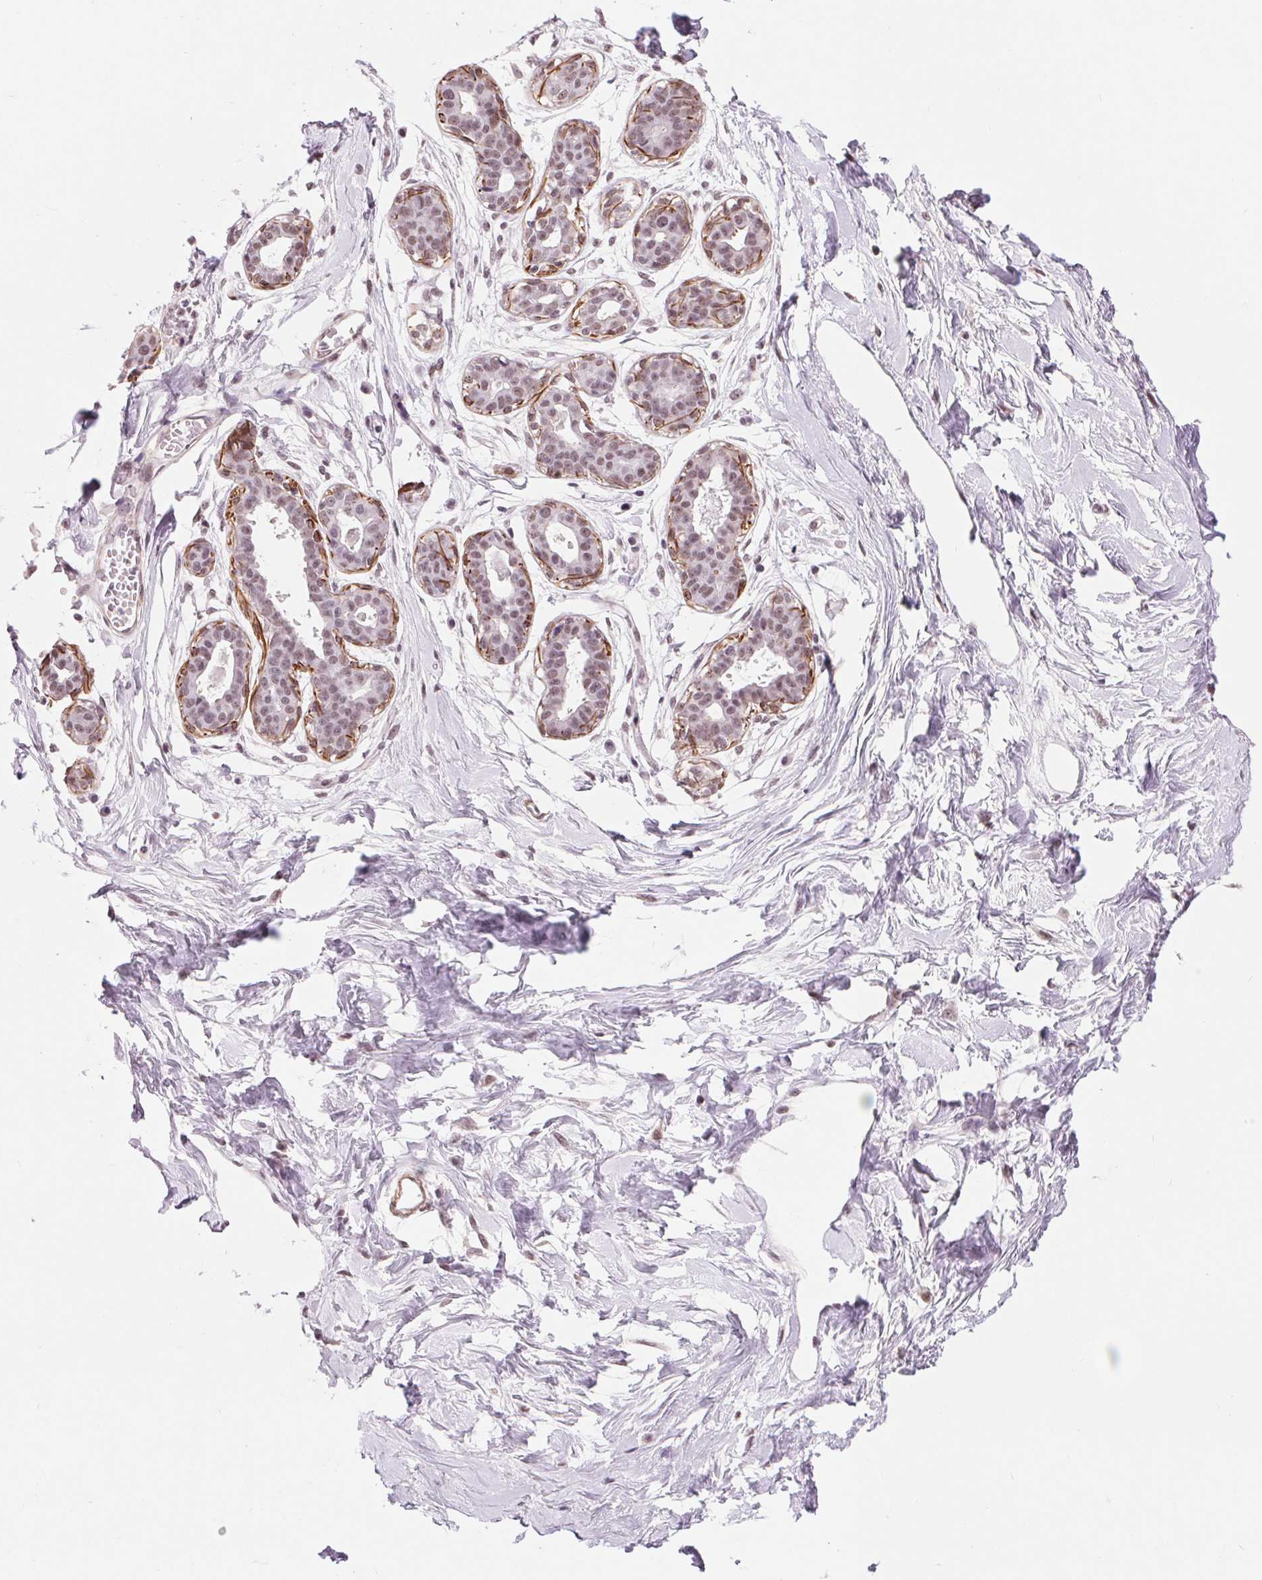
{"staining": {"intensity": "negative", "quantity": "none", "location": "none"}, "tissue": "breast", "cell_type": "Adipocytes", "image_type": "normal", "snomed": [{"axis": "morphology", "description": "Normal tissue, NOS"}, {"axis": "topography", "description": "Breast"}], "caption": "IHC of normal human breast demonstrates no positivity in adipocytes.", "gene": "BCAT1", "patient": {"sex": "female", "age": 45}}